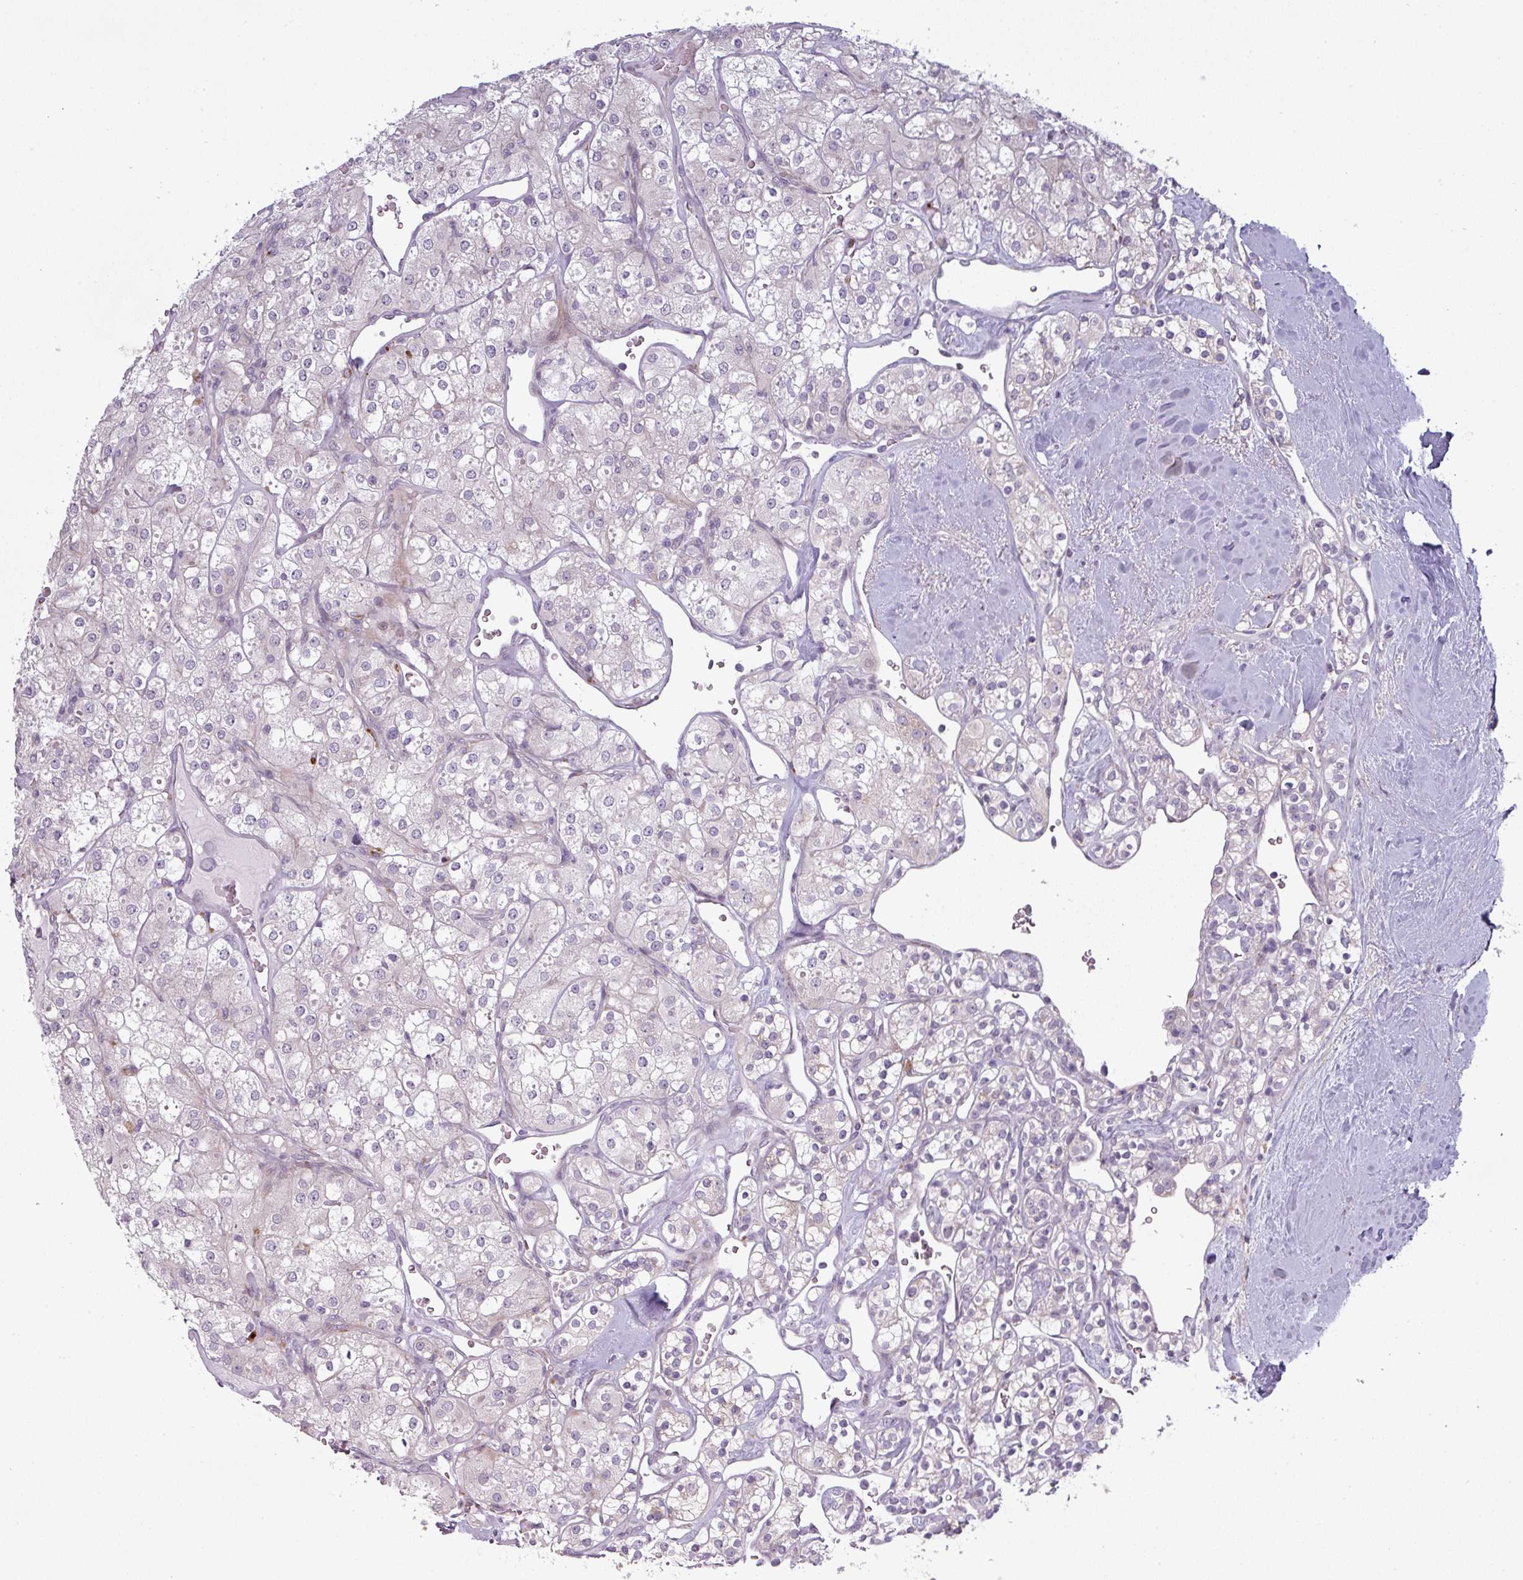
{"staining": {"intensity": "negative", "quantity": "none", "location": "none"}, "tissue": "renal cancer", "cell_type": "Tumor cells", "image_type": "cancer", "snomed": [{"axis": "morphology", "description": "Adenocarcinoma, NOS"}, {"axis": "topography", "description": "Kidney"}], "caption": "Immunohistochemistry (IHC) photomicrograph of human renal cancer (adenocarcinoma) stained for a protein (brown), which exhibits no staining in tumor cells.", "gene": "C2orf16", "patient": {"sex": "male", "age": 77}}